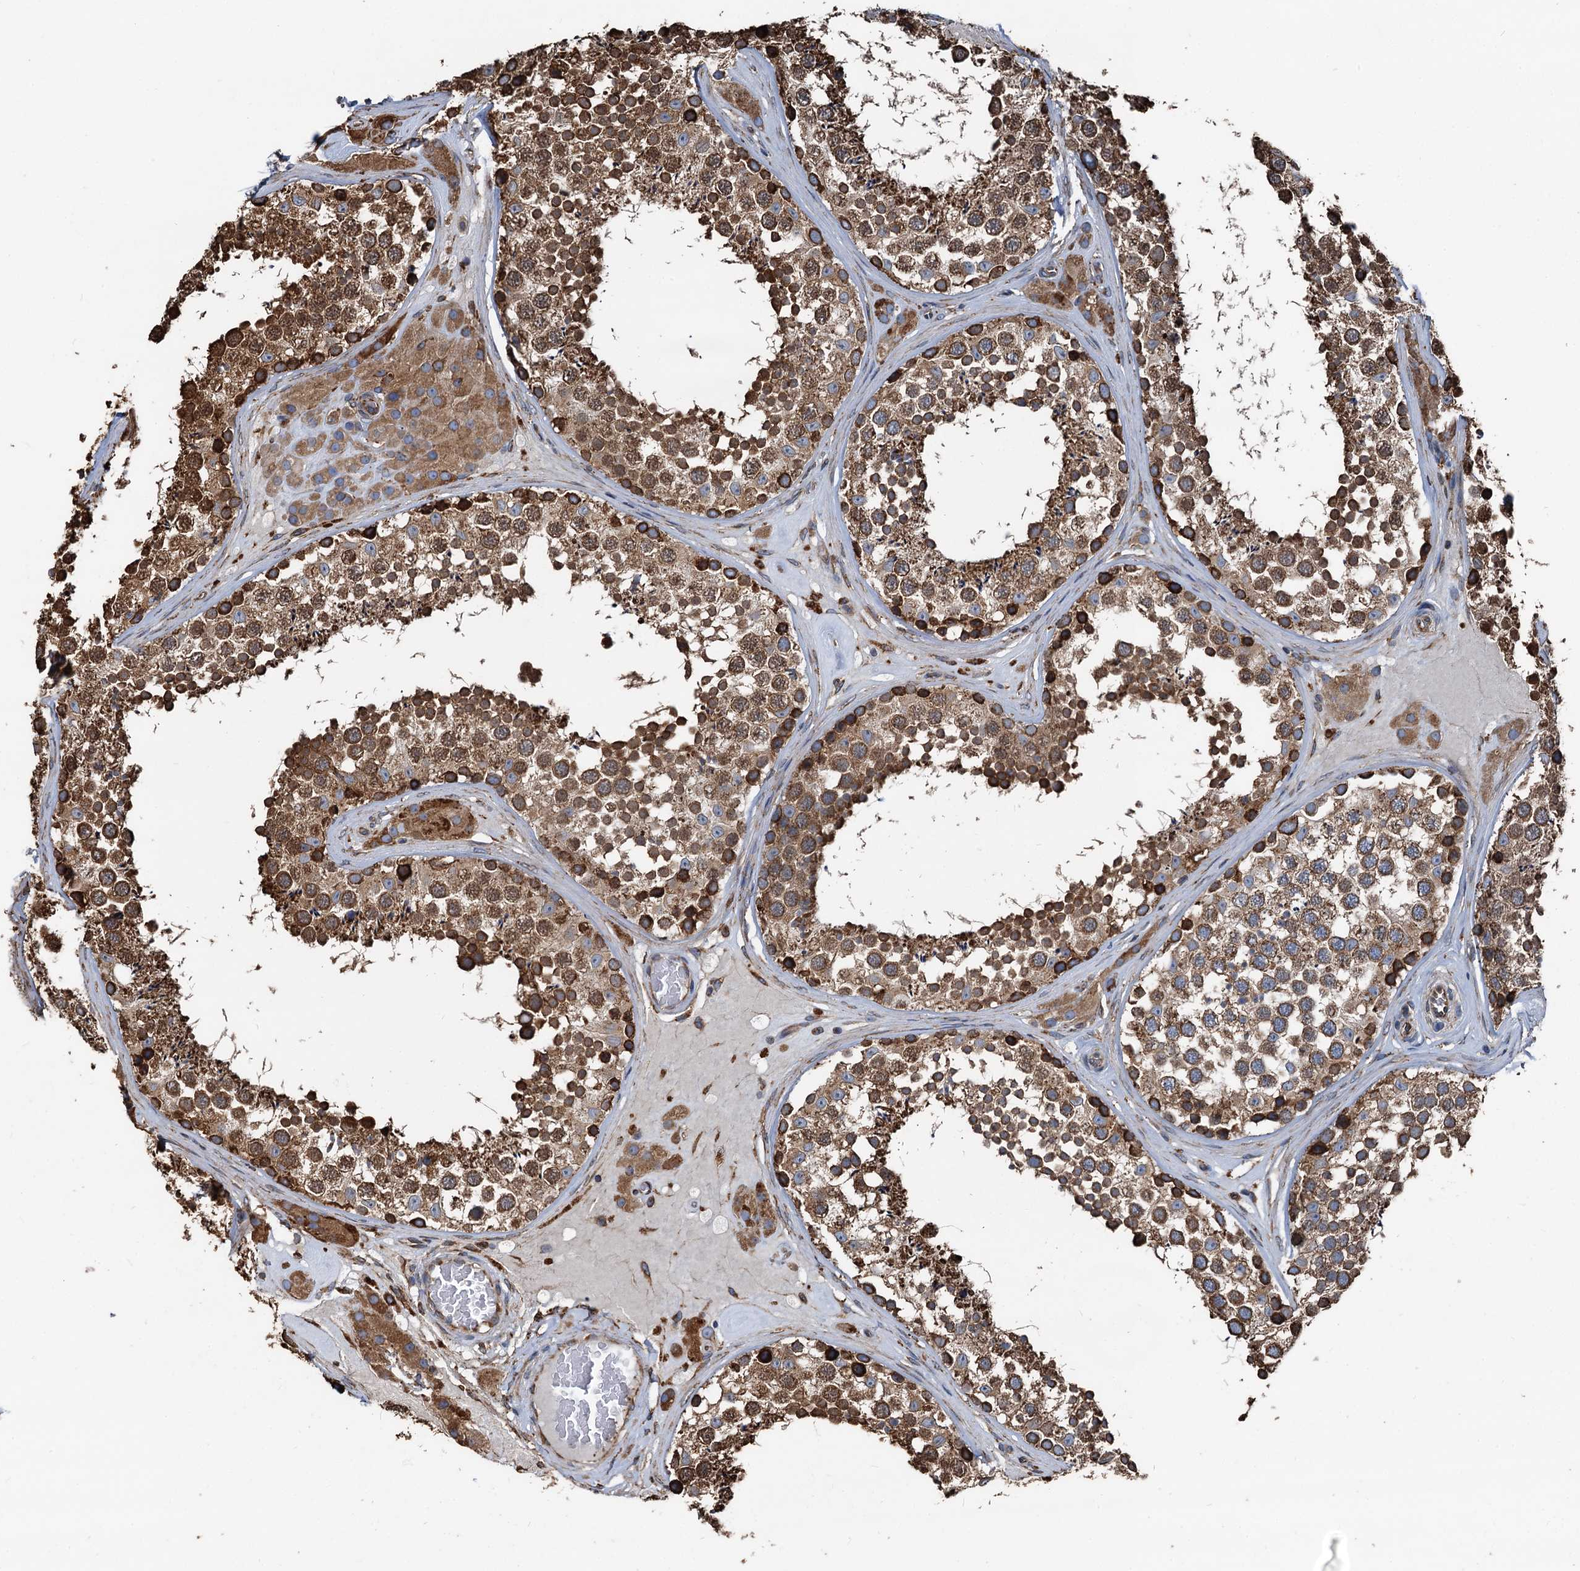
{"staining": {"intensity": "strong", "quantity": ">75%", "location": "cytoplasmic/membranous"}, "tissue": "testis", "cell_type": "Cells in seminiferous ducts", "image_type": "normal", "snomed": [{"axis": "morphology", "description": "Normal tissue, NOS"}, {"axis": "topography", "description": "Testis"}], "caption": "Protein analysis of normal testis displays strong cytoplasmic/membranous expression in about >75% of cells in seminiferous ducts.", "gene": "NEURL1B", "patient": {"sex": "male", "age": 46}}